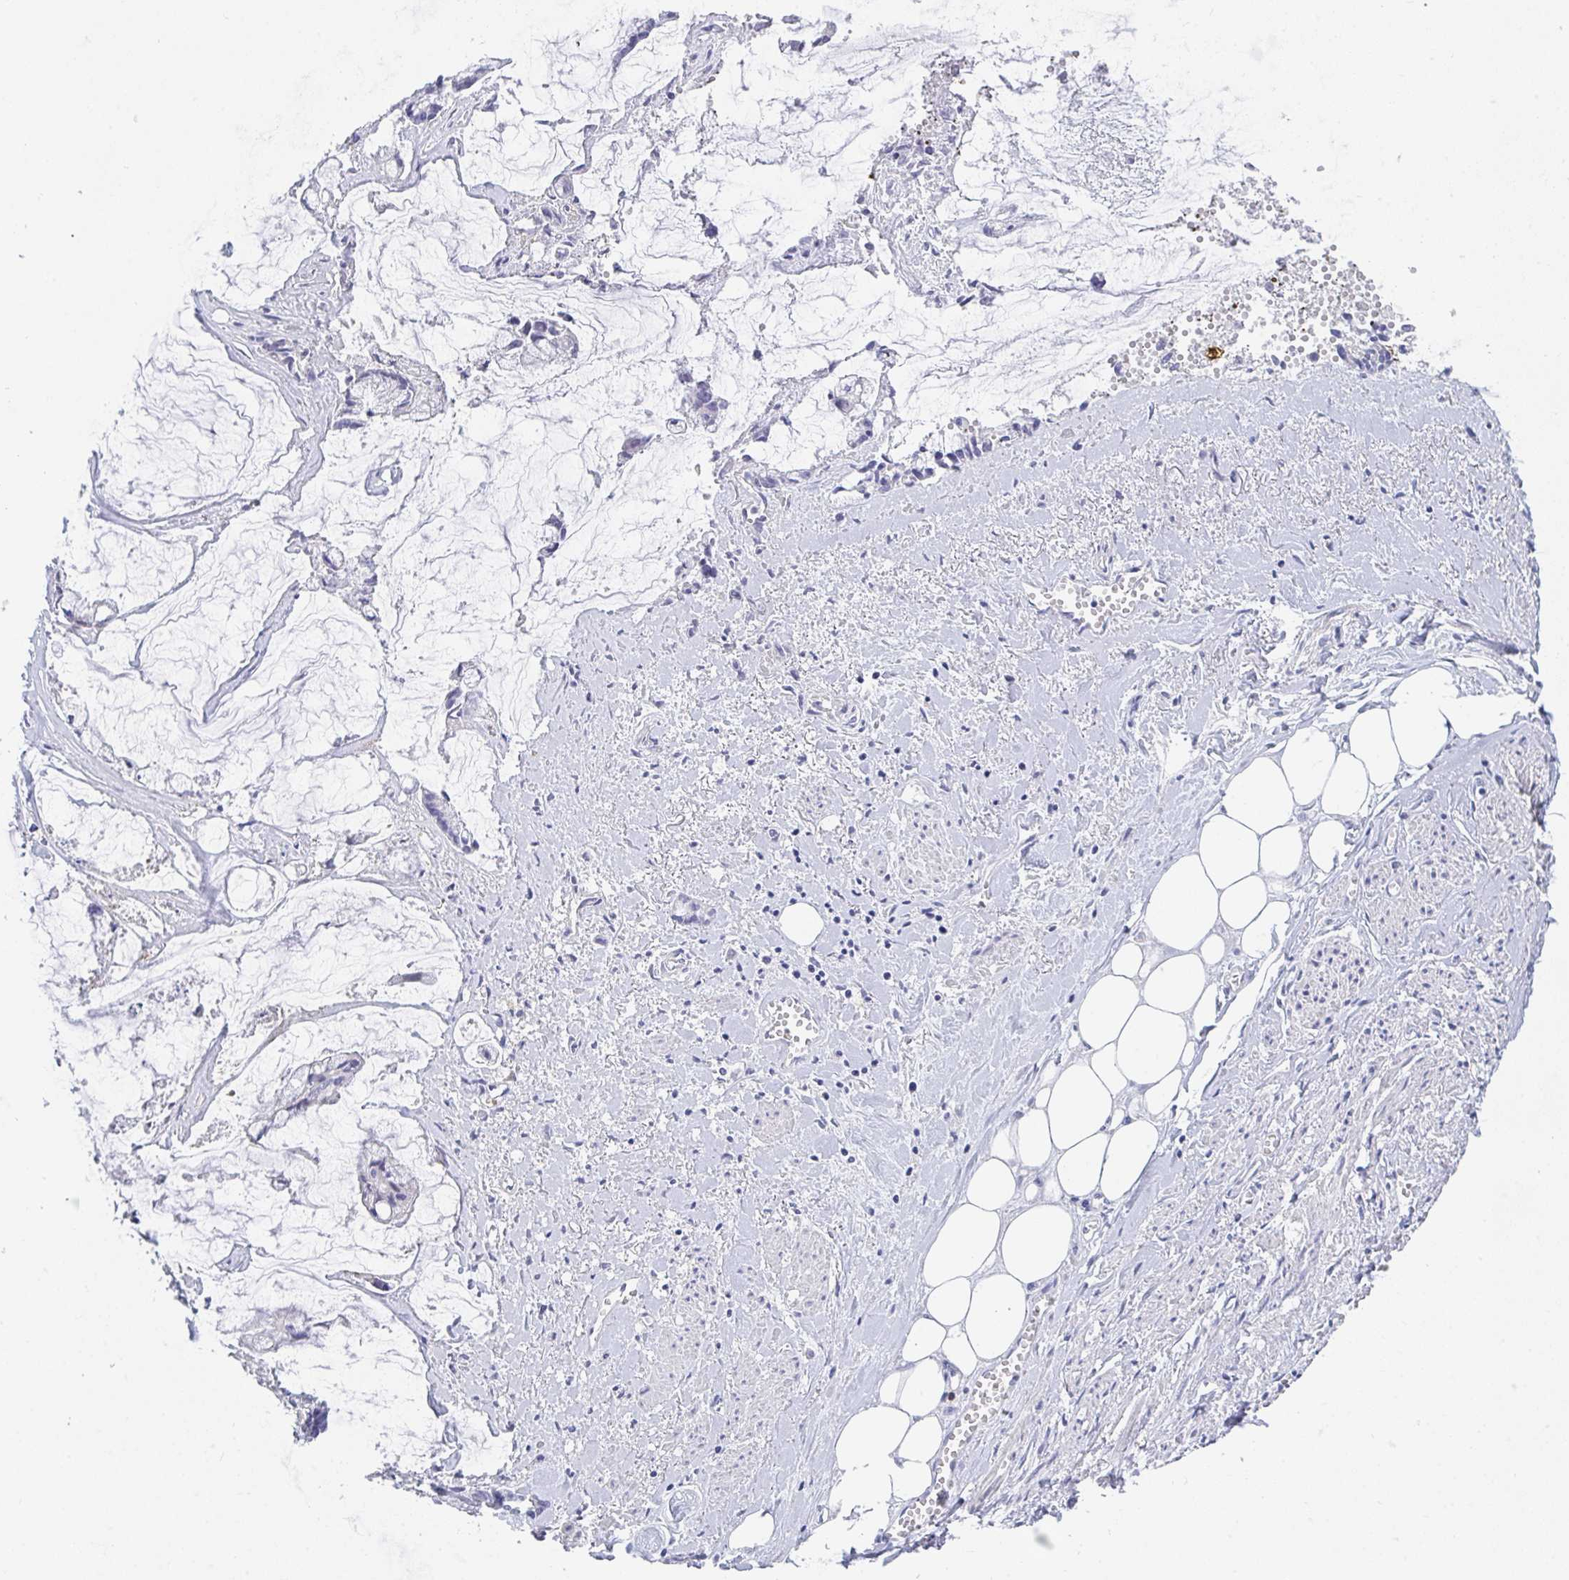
{"staining": {"intensity": "negative", "quantity": "none", "location": "none"}, "tissue": "ovarian cancer", "cell_type": "Tumor cells", "image_type": "cancer", "snomed": [{"axis": "morphology", "description": "Cystadenocarcinoma, mucinous, NOS"}, {"axis": "topography", "description": "Ovary"}], "caption": "This is a image of immunohistochemistry staining of ovarian cancer, which shows no positivity in tumor cells.", "gene": "P2RX3", "patient": {"sex": "female", "age": 90}}